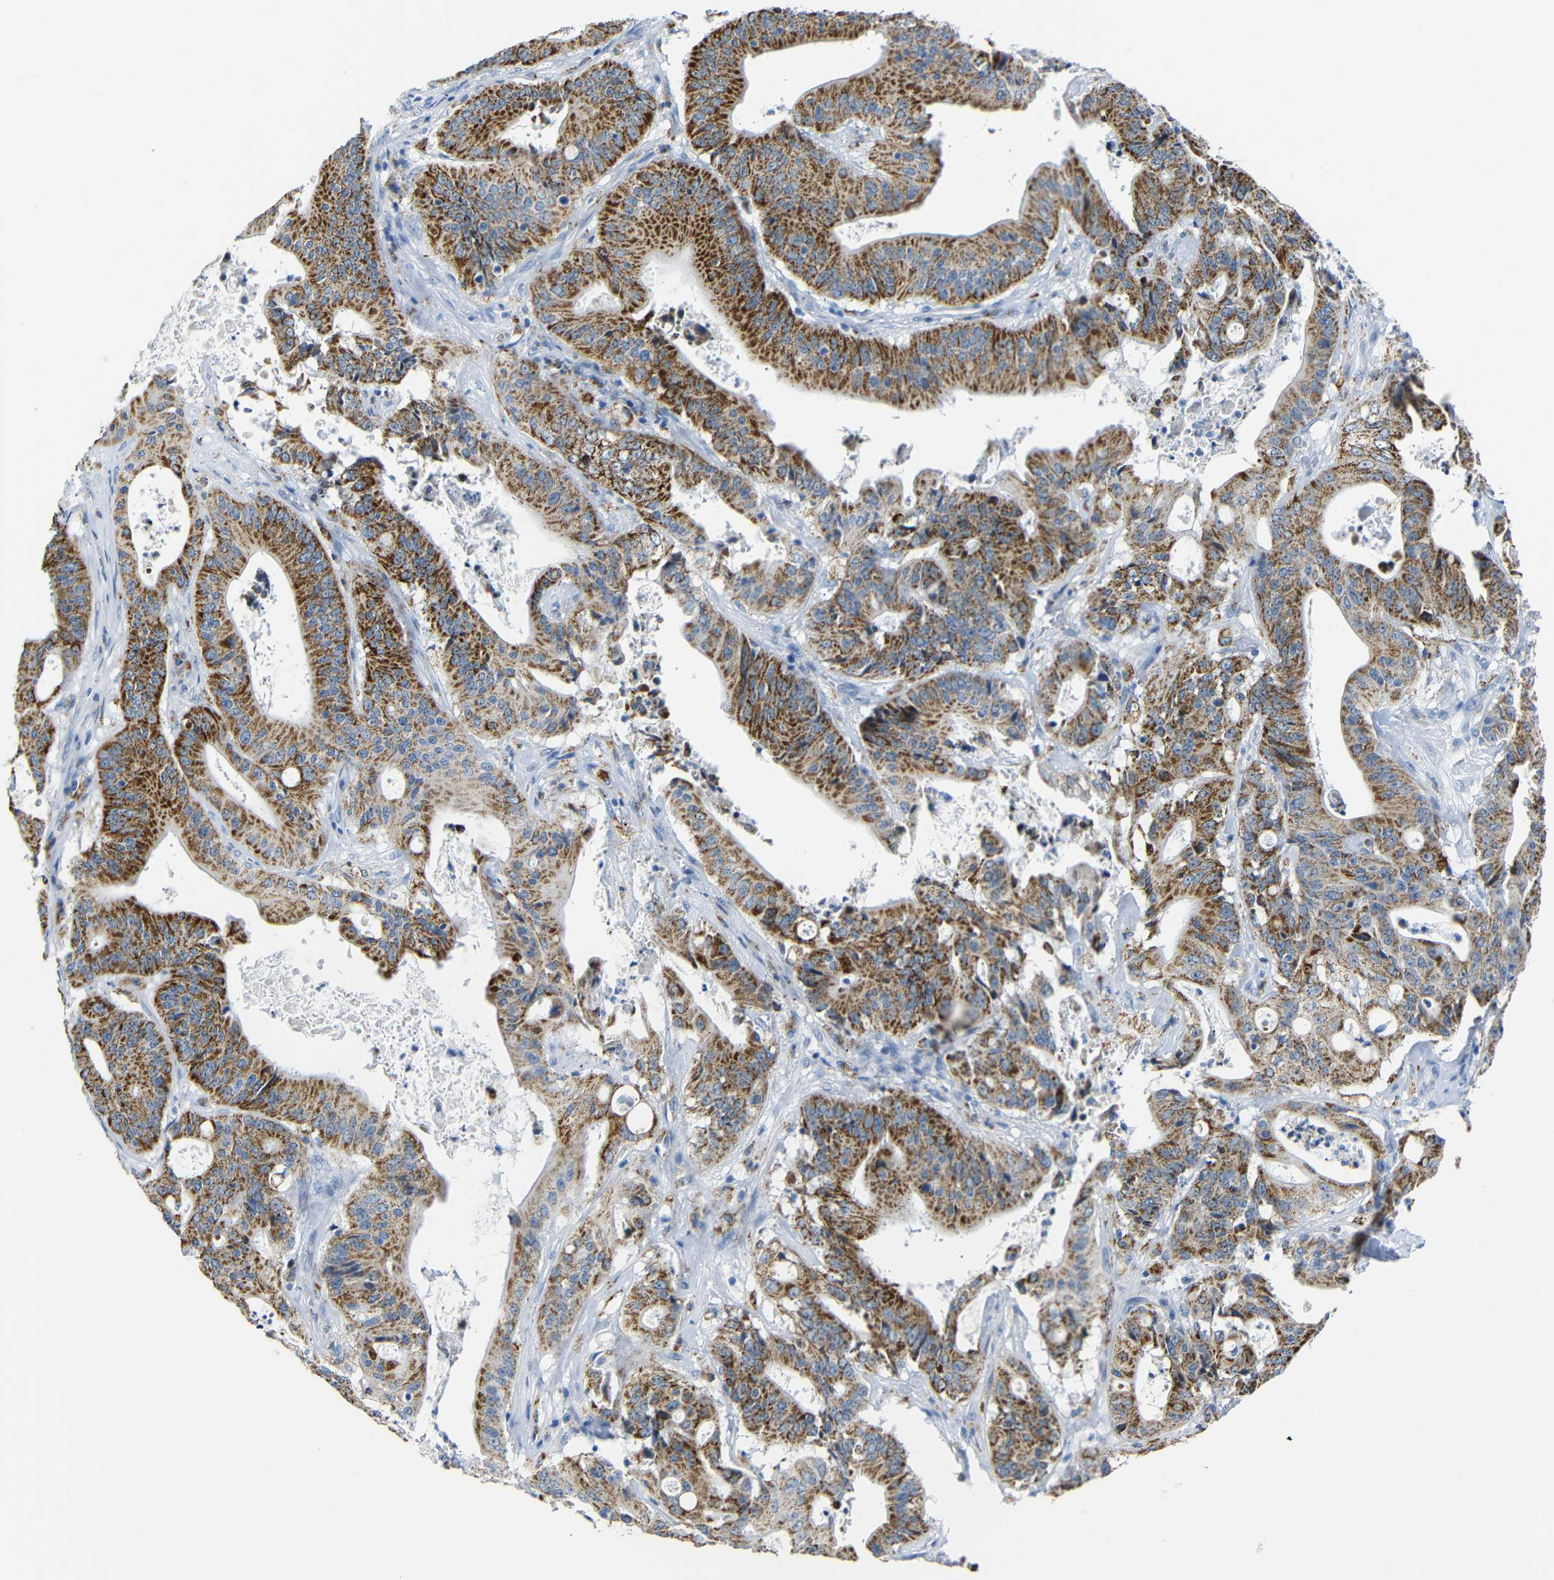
{"staining": {"intensity": "strong", "quantity": ">75%", "location": "cytoplasmic/membranous"}, "tissue": "pancreatic cancer", "cell_type": "Tumor cells", "image_type": "cancer", "snomed": [{"axis": "morphology", "description": "Normal tissue, NOS"}, {"axis": "topography", "description": "Lymph node"}], "caption": "Pancreatic cancer was stained to show a protein in brown. There is high levels of strong cytoplasmic/membranous staining in approximately >75% of tumor cells.", "gene": "C15orf48", "patient": {"sex": "male", "age": 62}}